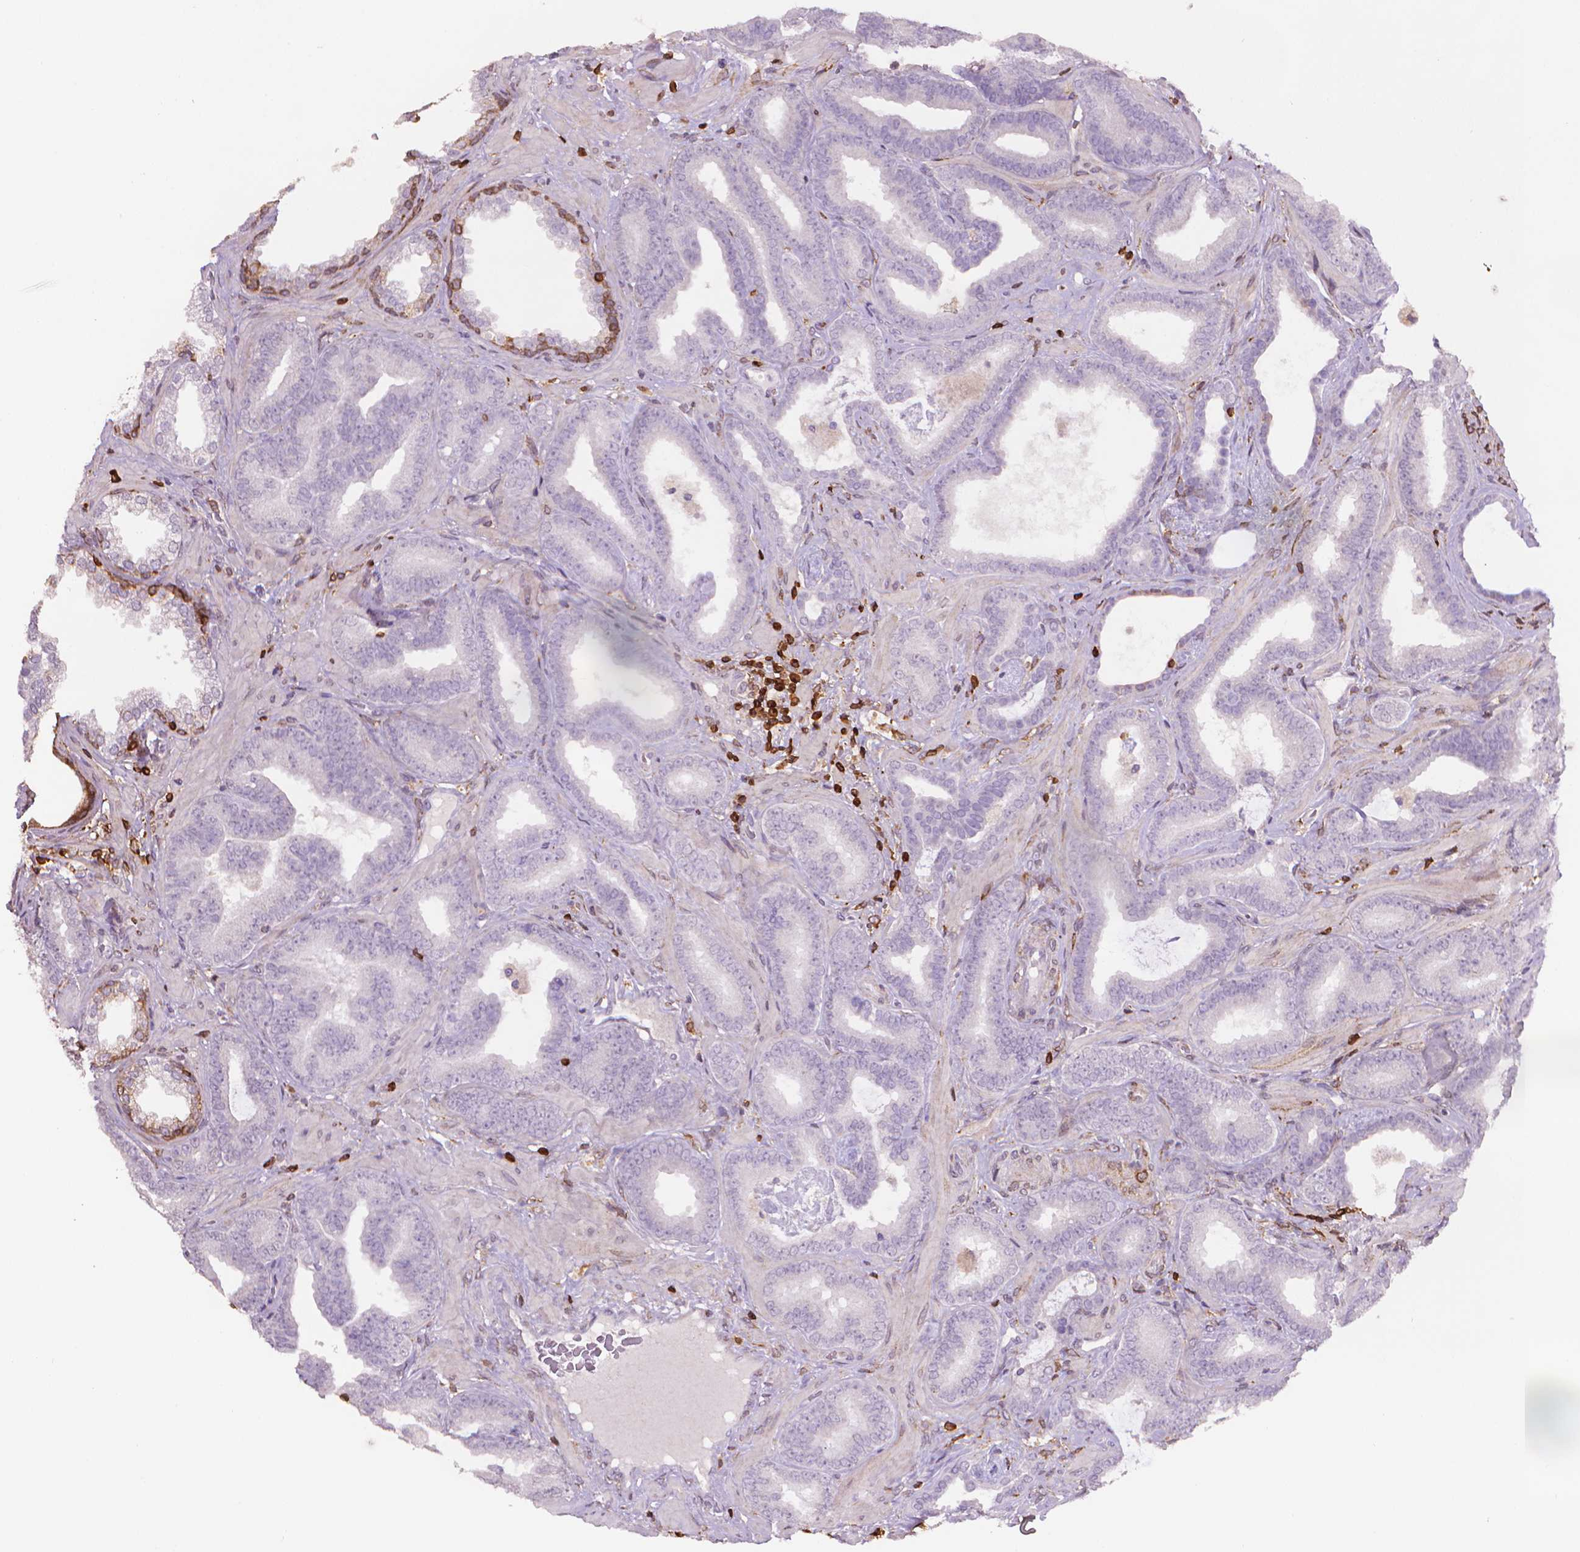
{"staining": {"intensity": "negative", "quantity": "none", "location": "none"}, "tissue": "prostate cancer", "cell_type": "Tumor cells", "image_type": "cancer", "snomed": [{"axis": "morphology", "description": "Adenocarcinoma, Low grade"}, {"axis": "topography", "description": "Prostate"}], "caption": "Tumor cells show no significant staining in prostate cancer (low-grade adenocarcinoma).", "gene": "BCL2", "patient": {"sex": "male", "age": 63}}